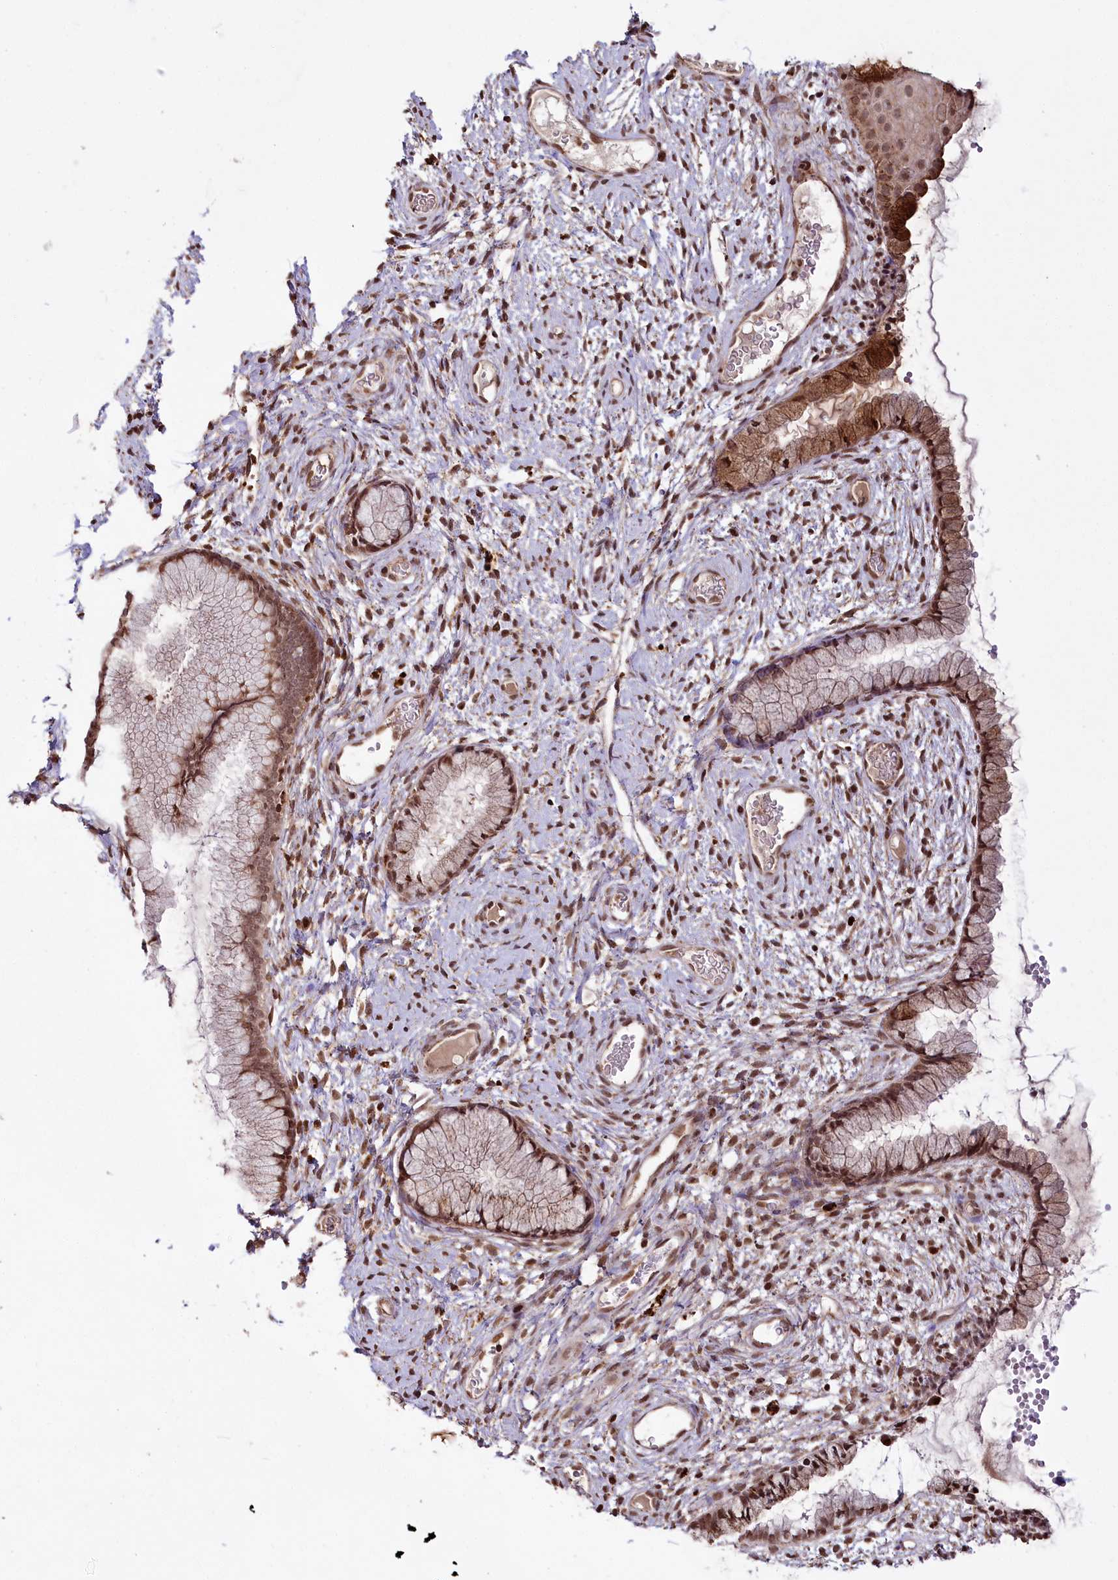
{"staining": {"intensity": "moderate", "quantity": ">75%", "location": "cytoplasmic/membranous,nuclear"}, "tissue": "cervix", "cell_type": "Glandular cells", "image_type": "normal", "snomed": [{"axis": "morphology", "description": "Normal tissue, NOS"}, {"axis": "topography", "description": "Cervix"}], "caption": "Protein staining displays moderate cytoplasmic/membranous,nuclear staining in approximately >75% of glandular cells in benign cervix. (Brightfield microscopy of DAB IHC at high magnification).", "gene": "HOXC8", "patient": {"sex": "female", "age": 42}}